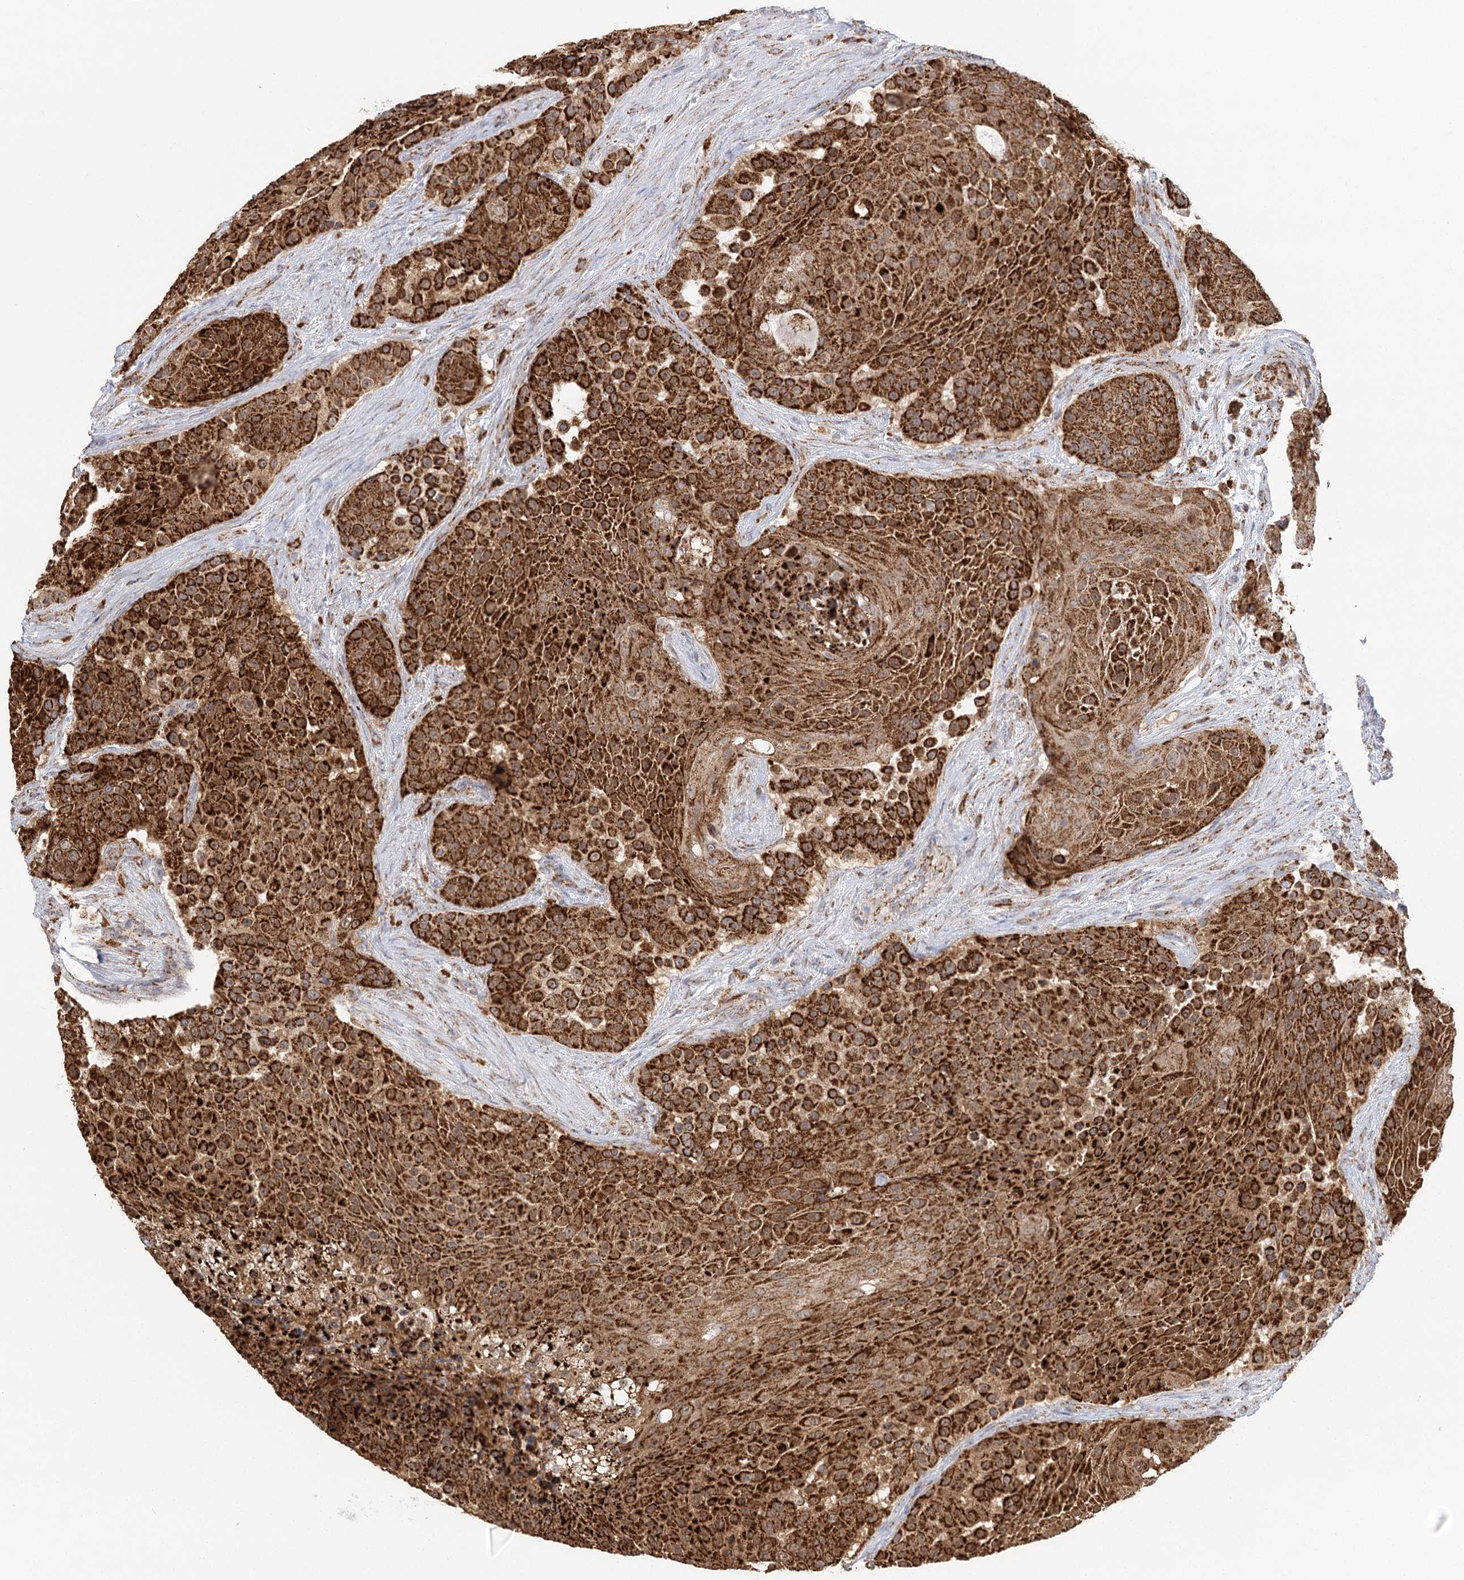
{"staining": {"intensity": "strong", "quantity": ">75%", "location": "cytoplasmic/membranous"}, "tissue": "urothelial cancer", "cell_type": "Tumor cells", "image_type": "cancer", "snomed": [{"axis": "morphology", "description": "Urothelial carcinoma, High grade"}, {"axis": "topography", "description": "Urinary bladder"}], "caption": "There is high levels of strong cytoplasmic/membranous staining in tumor cells of urothelial cancer, as demonstrated by immunohistochemical staining (brown color).", "gene": "TAS1R1", "patient": {"sex": "female", "age": 63}}